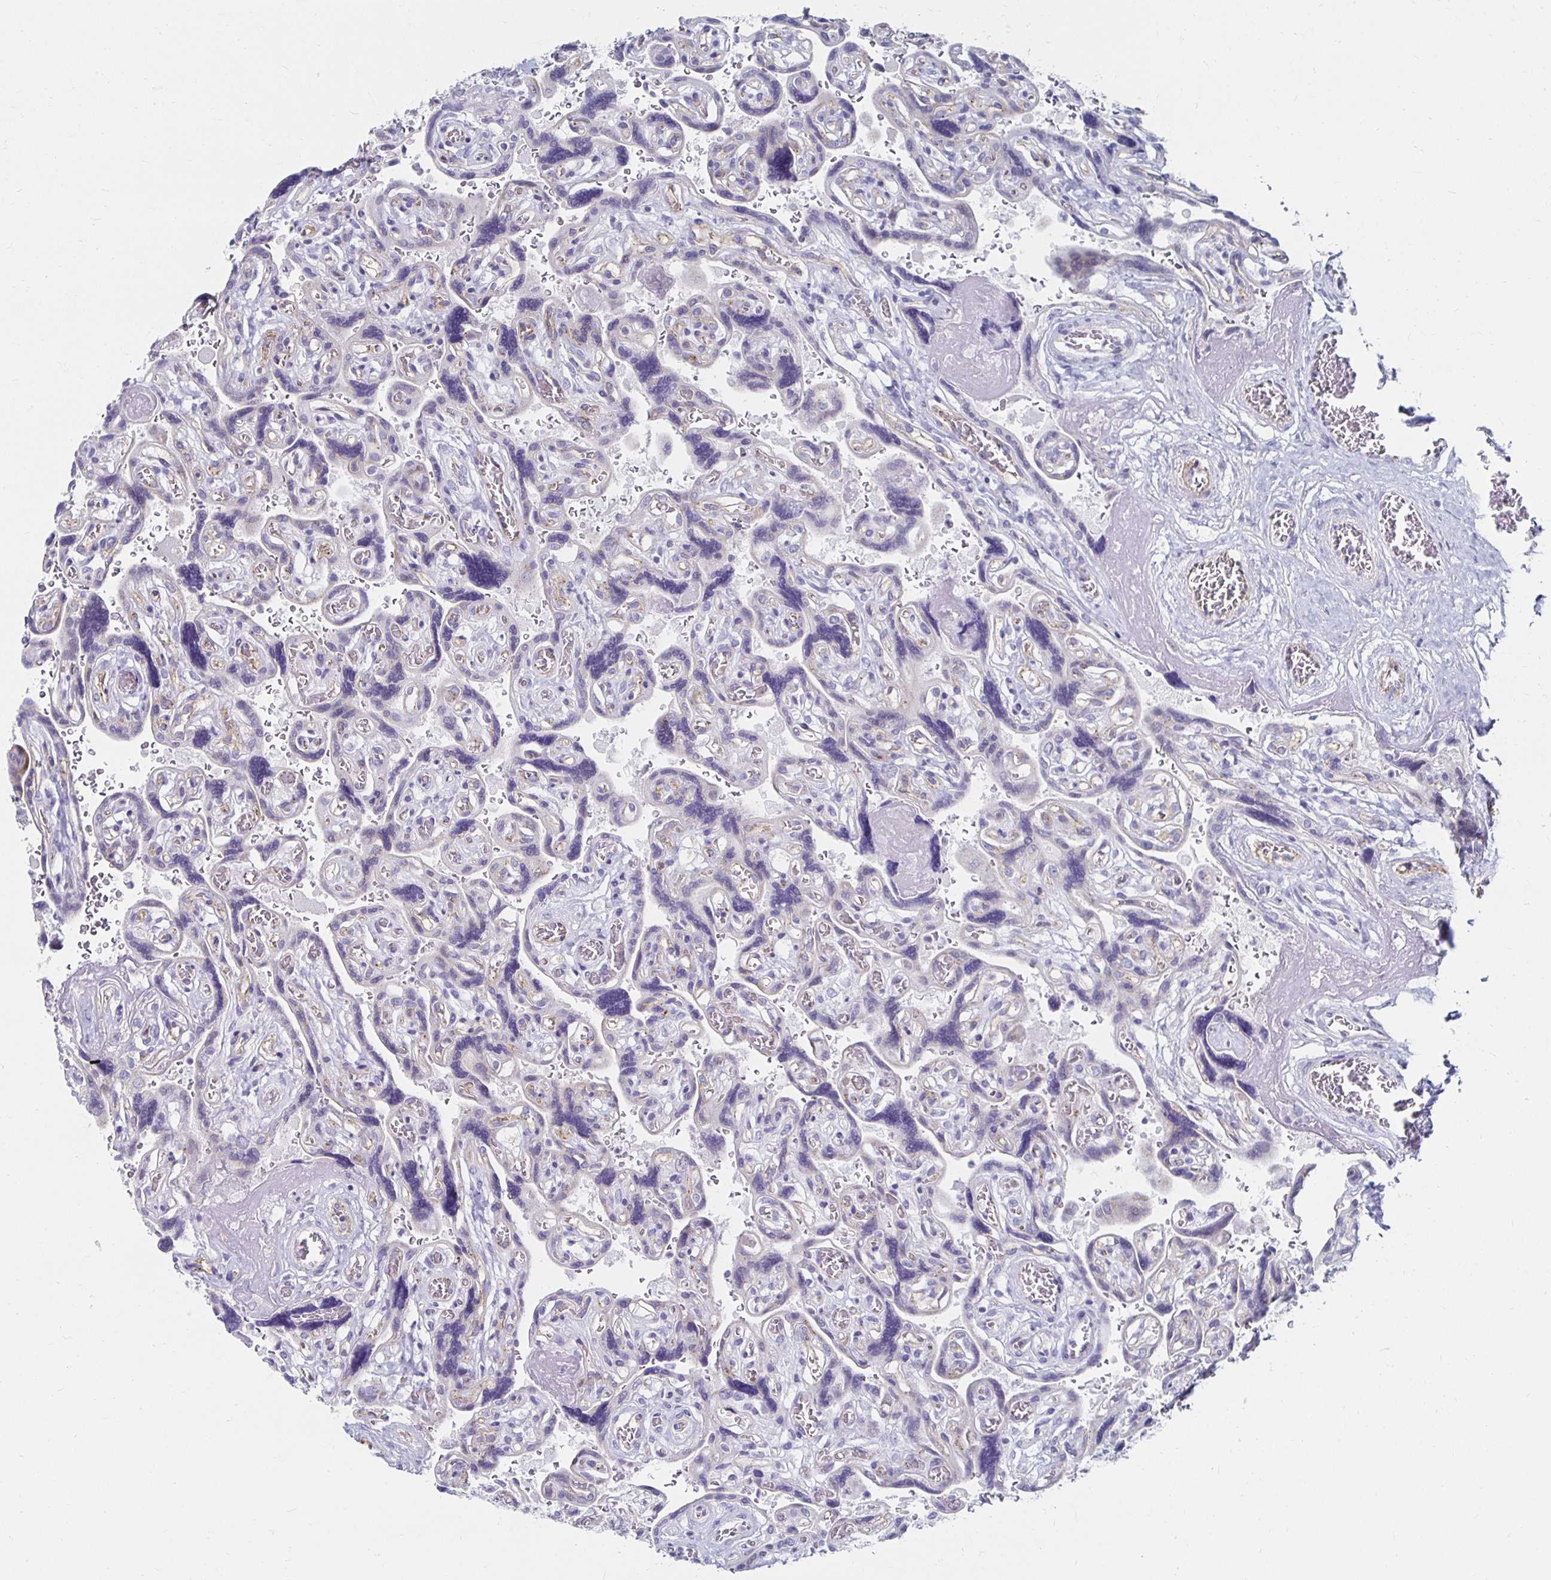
{"staining": {"intensity": "negative", "quantity": "none", "location": "none"}, "tissue": "placenta", "cell_type": "Decidual cells", "image_type": "normal", "snomed": [{"axis": "morphology", "description": "Normal tissue, NOS"}, {"axis": "topography", "description": "Placenta"}], "caption": "An immunohistochemistry (IHC) image of unremarkable placenta is shown. There is no staining in decidual cells of placenta.", "gene": "NOCT", "patient": {"sex": "female", "age": 32}}